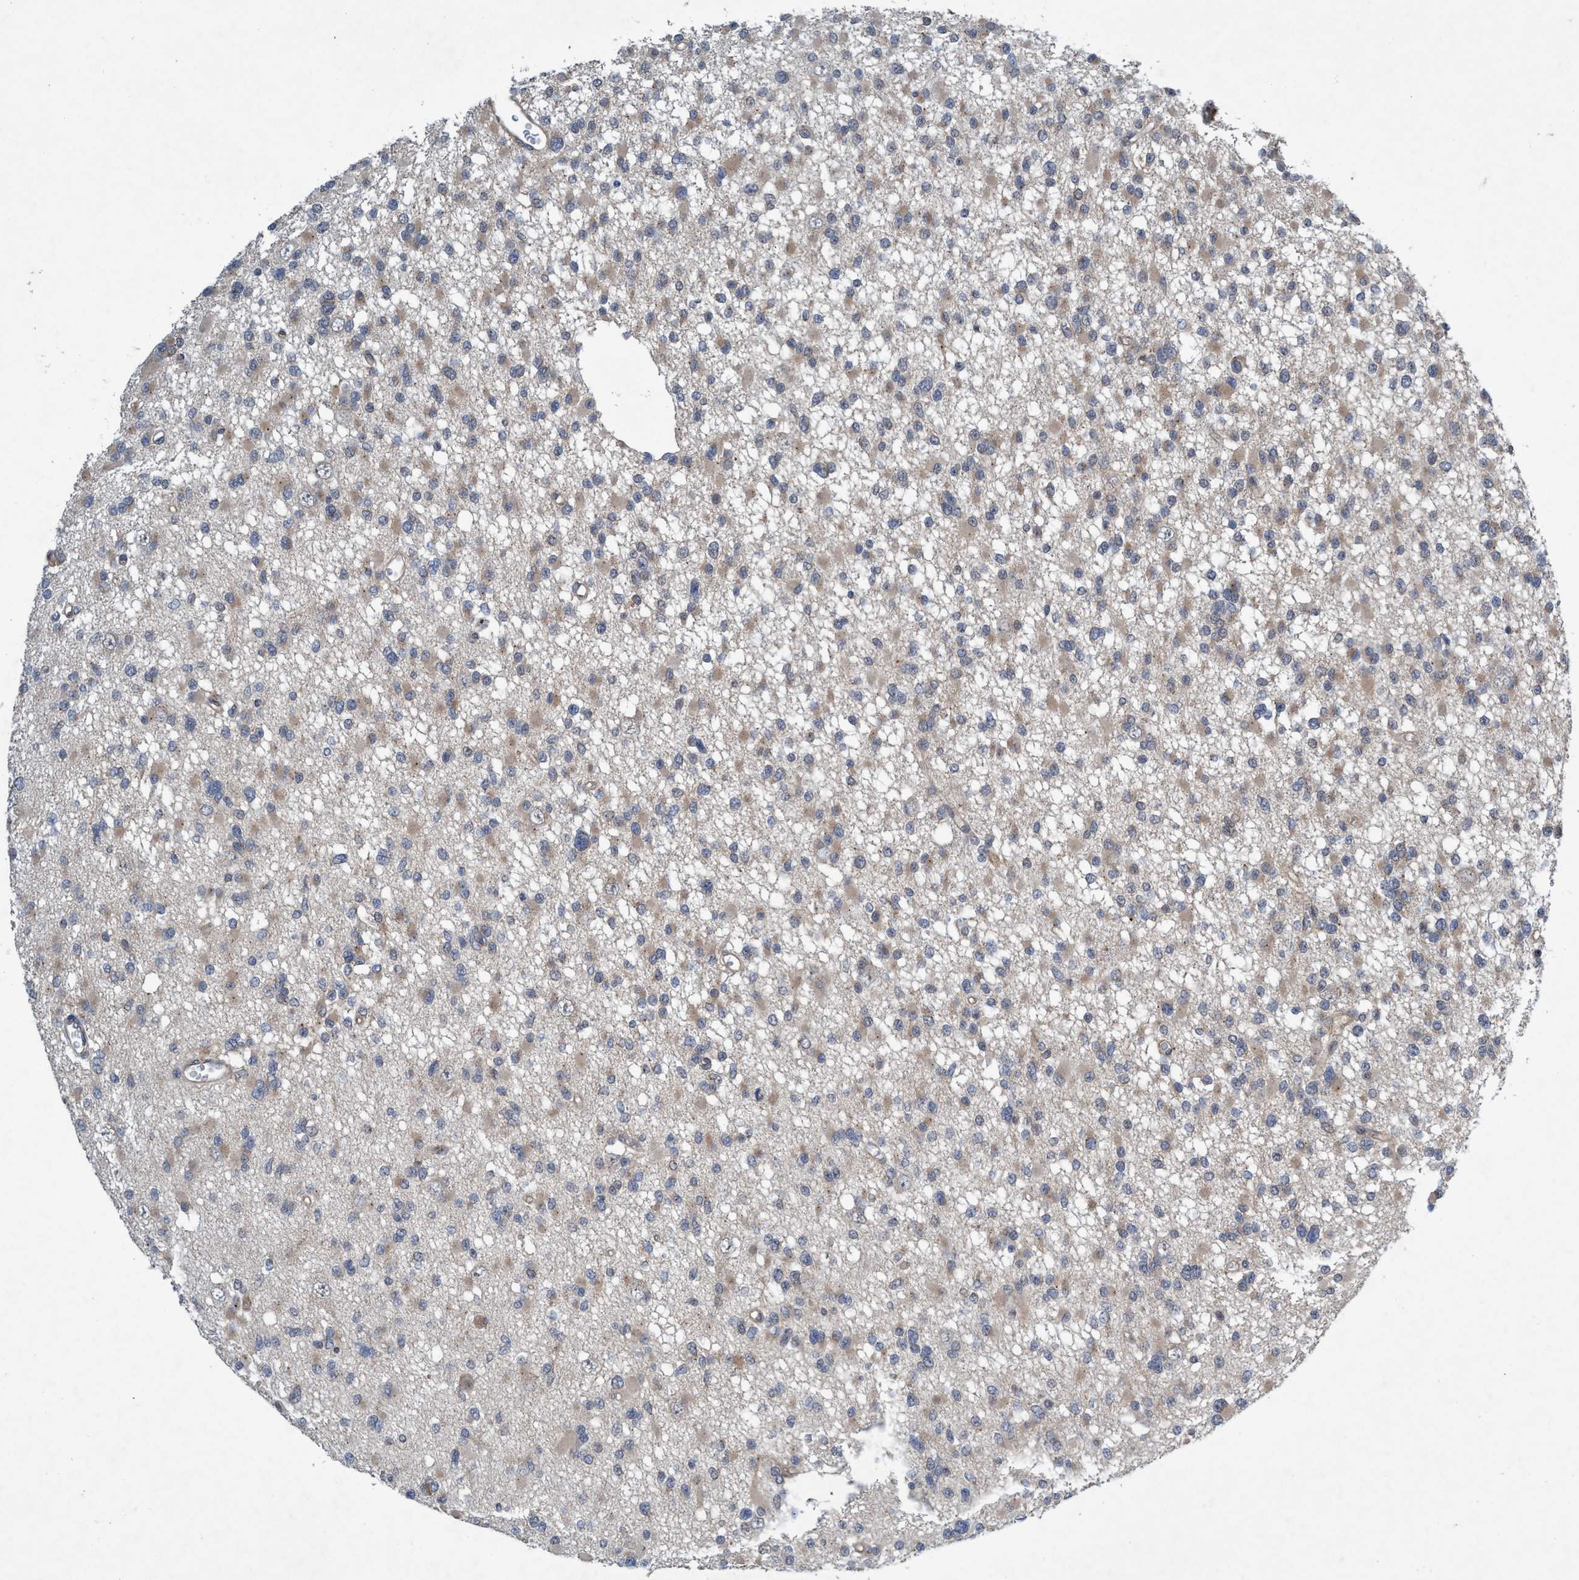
{"staining": {"intensity": "weak", "quantity": ">75%", "location": "cytoplasmic/membranous"}, "tissue": "glioma", "cell_type": "Tumor cells", "image_type": "cancer", "snomed": [{"axis": "morphology", "description": "Glioma, malignant, Low grade"}, {"axis": "topography", "description": "Brain"}], "caption": "Immunohistochemical staining of human glioma exhibits low levels of weak cytoplasmic/membranous positivity in about >75% of tumor cells.", "gene": "TRIM65", "patient": {"sex": "female", "age": 22}}